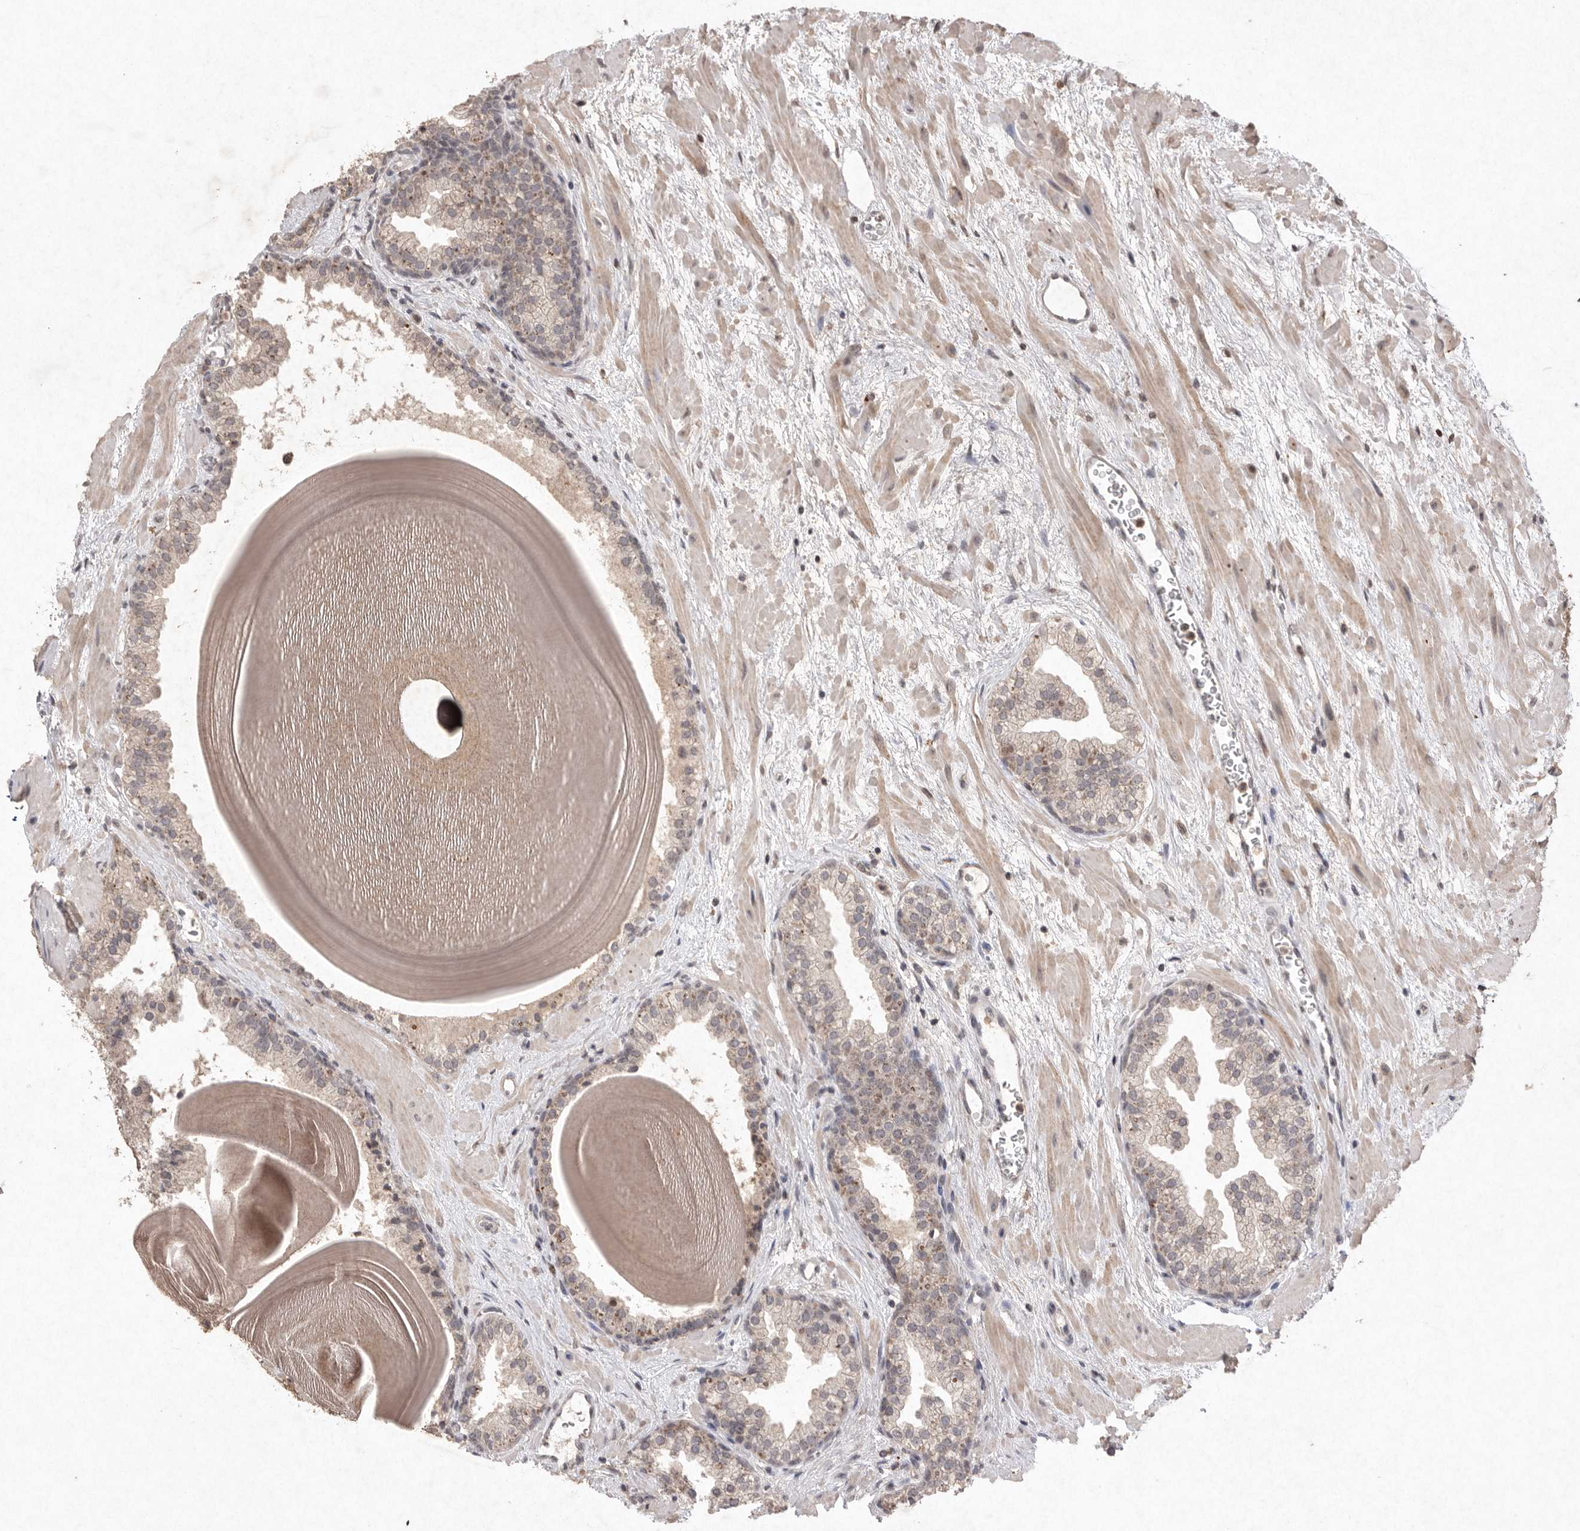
{"staining": {"intensity": "weak", "quantity": ">75%", "location": "cytoplasmic/membranous"}, "tissue": "prostate", "cell_type": "Glandular cells", "image_type": "normal", "snomed": [{"axis": "morphology", "description": "Normal tissue, NOS"}, {"axis": "topography", "description": "Prostate"}], "caption": "Prostate stained with DAB (3,3'-diaminobenzidine) immunohistochemistry shows low levels of weak cytoplasmic/membranous expression in approximately >75% of glandular cells.", "gene": "APLNR", "patient": {"sex": "male", "age": 48}}